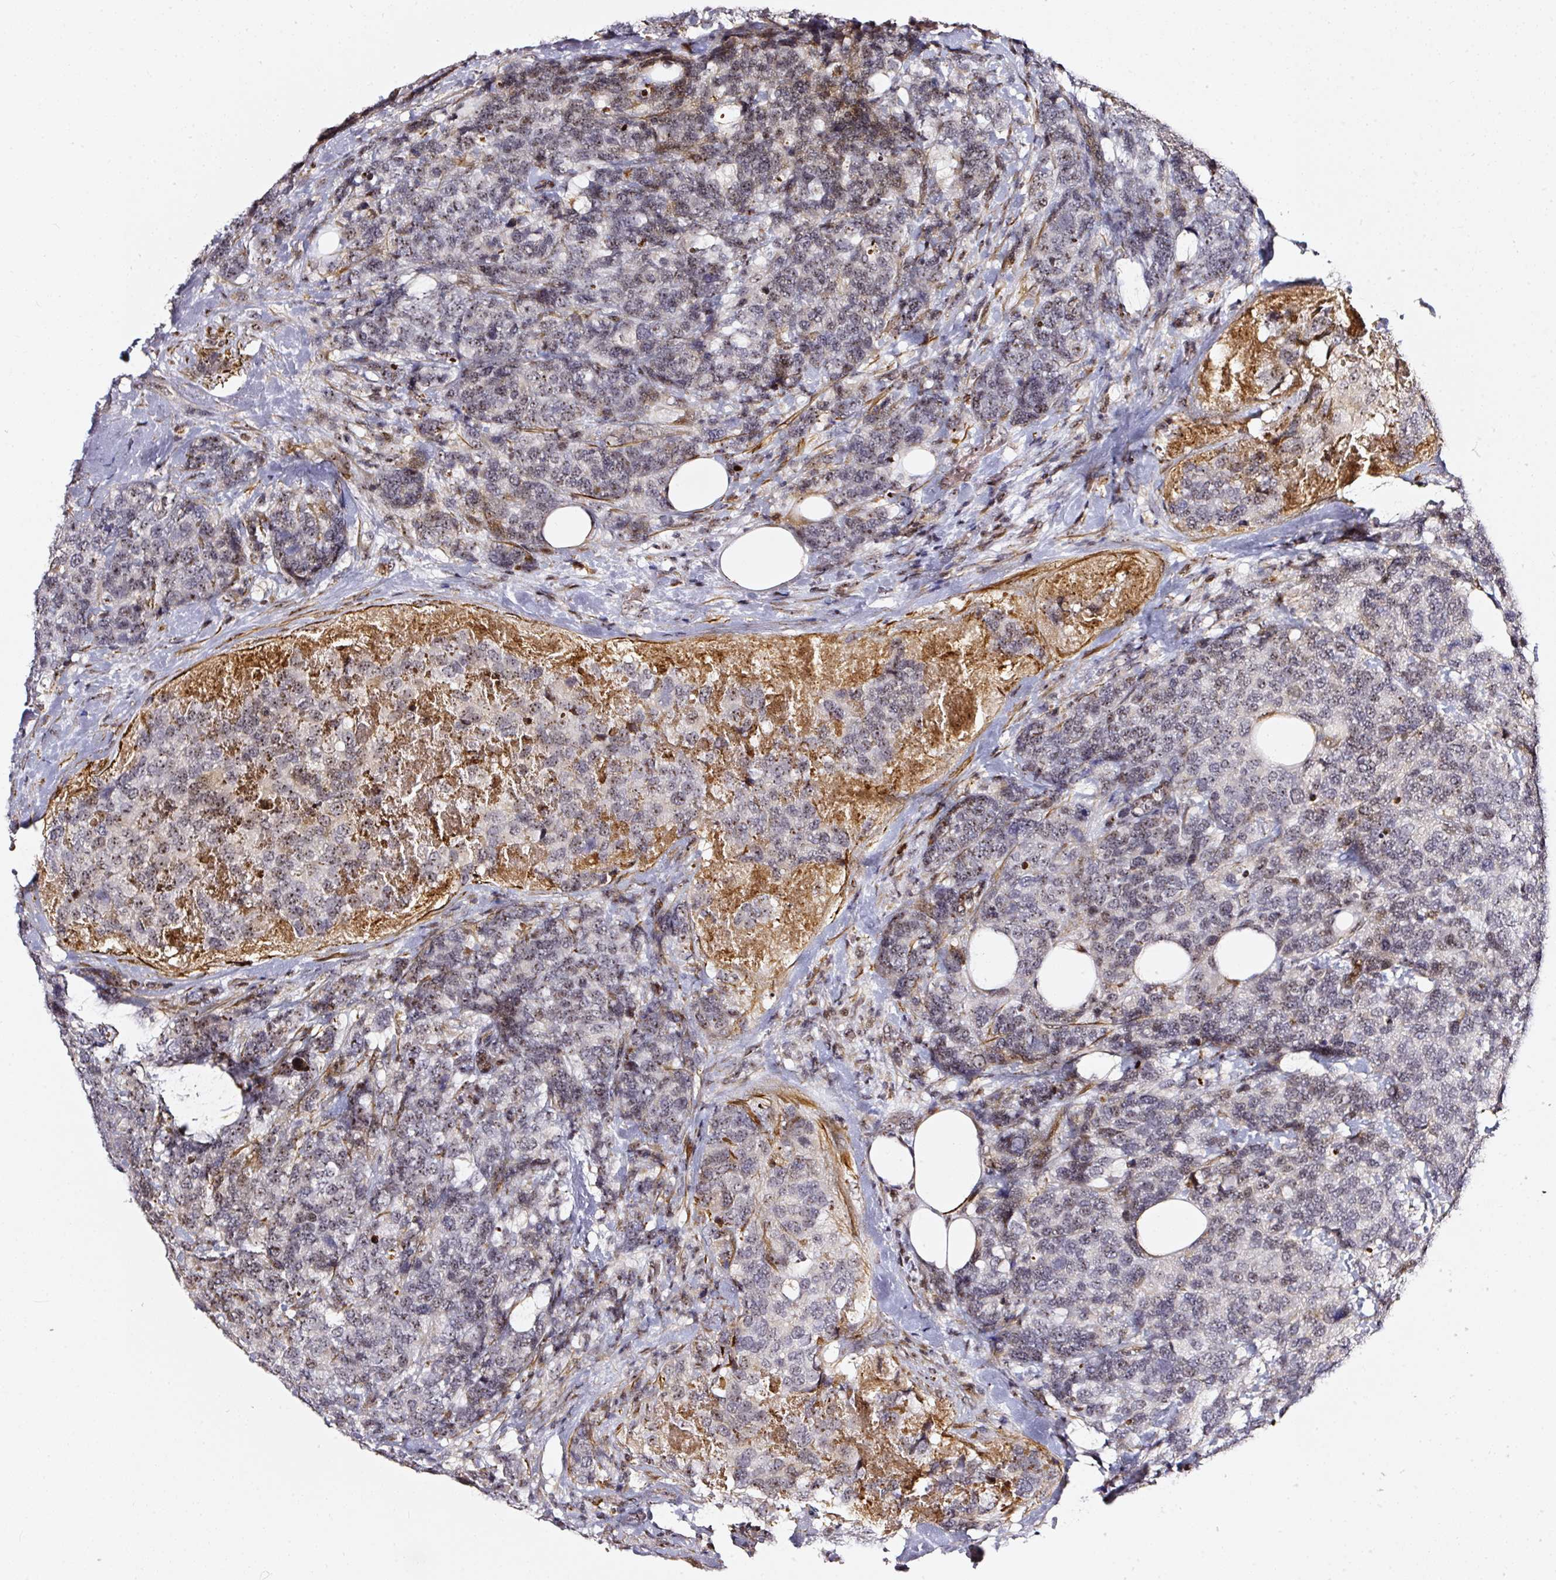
{"staining": {"intensity": "weak", "quantity": "<25%", "location": "cytoplasmic/membranous,nuclear"}, "tissue": "breast cancer", "cell_type": "Tumor cells", "image_type": "cancer", "snomed": [{"axis": "morphology", "description": "Lobular carcinoma"}, {"axis": "topography", "description": "Breast"}], "caption": "Lobular carcinoma (breast) stained for a protein using immunohistochemistry (IHC) reveals no expression tumor cells.", "gene": "MXRA8", "patient": {"sex": "female", "age": 59}}